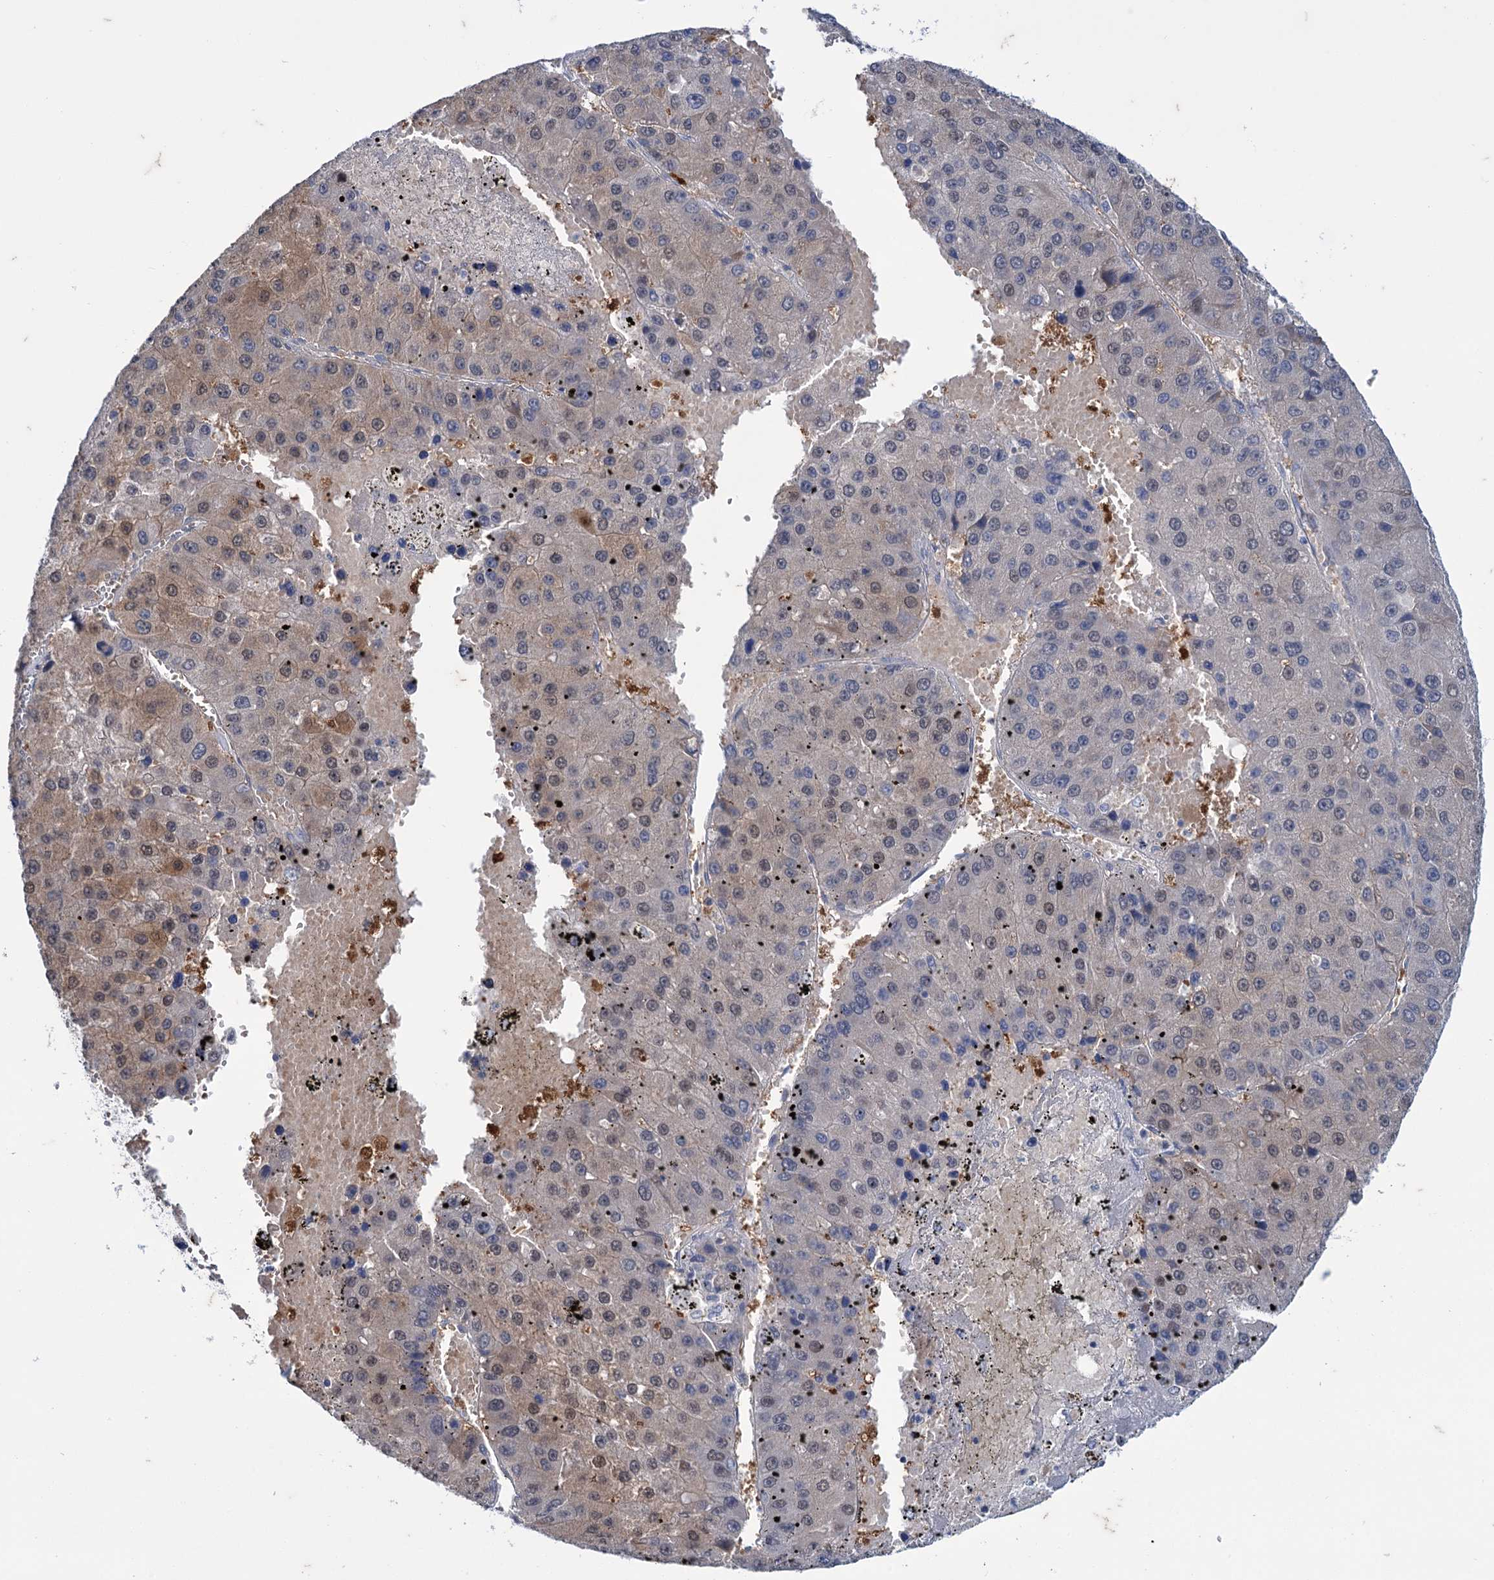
{"staining": {"intensity": "weak", "quantity": "<25%", "location": "cytoplasmic/membranous,nuclear"}, "tissue": "liver cancer", "cell_type": "Tumor cells", "image_type": "cancer", "snomed": [{"axis": "morphology", "description": "Carcinoma, Hepatocellular, NOS"}, {"axis": "topography", "description": "Liver"}], "caption": "This is an immunohistochemistry (IHC) image of human liver hepatocellular carcinoma. There is no staining in tumor cells.", "gene": "MID1IP1", "patient": {"sex": "female", "age": 73}}